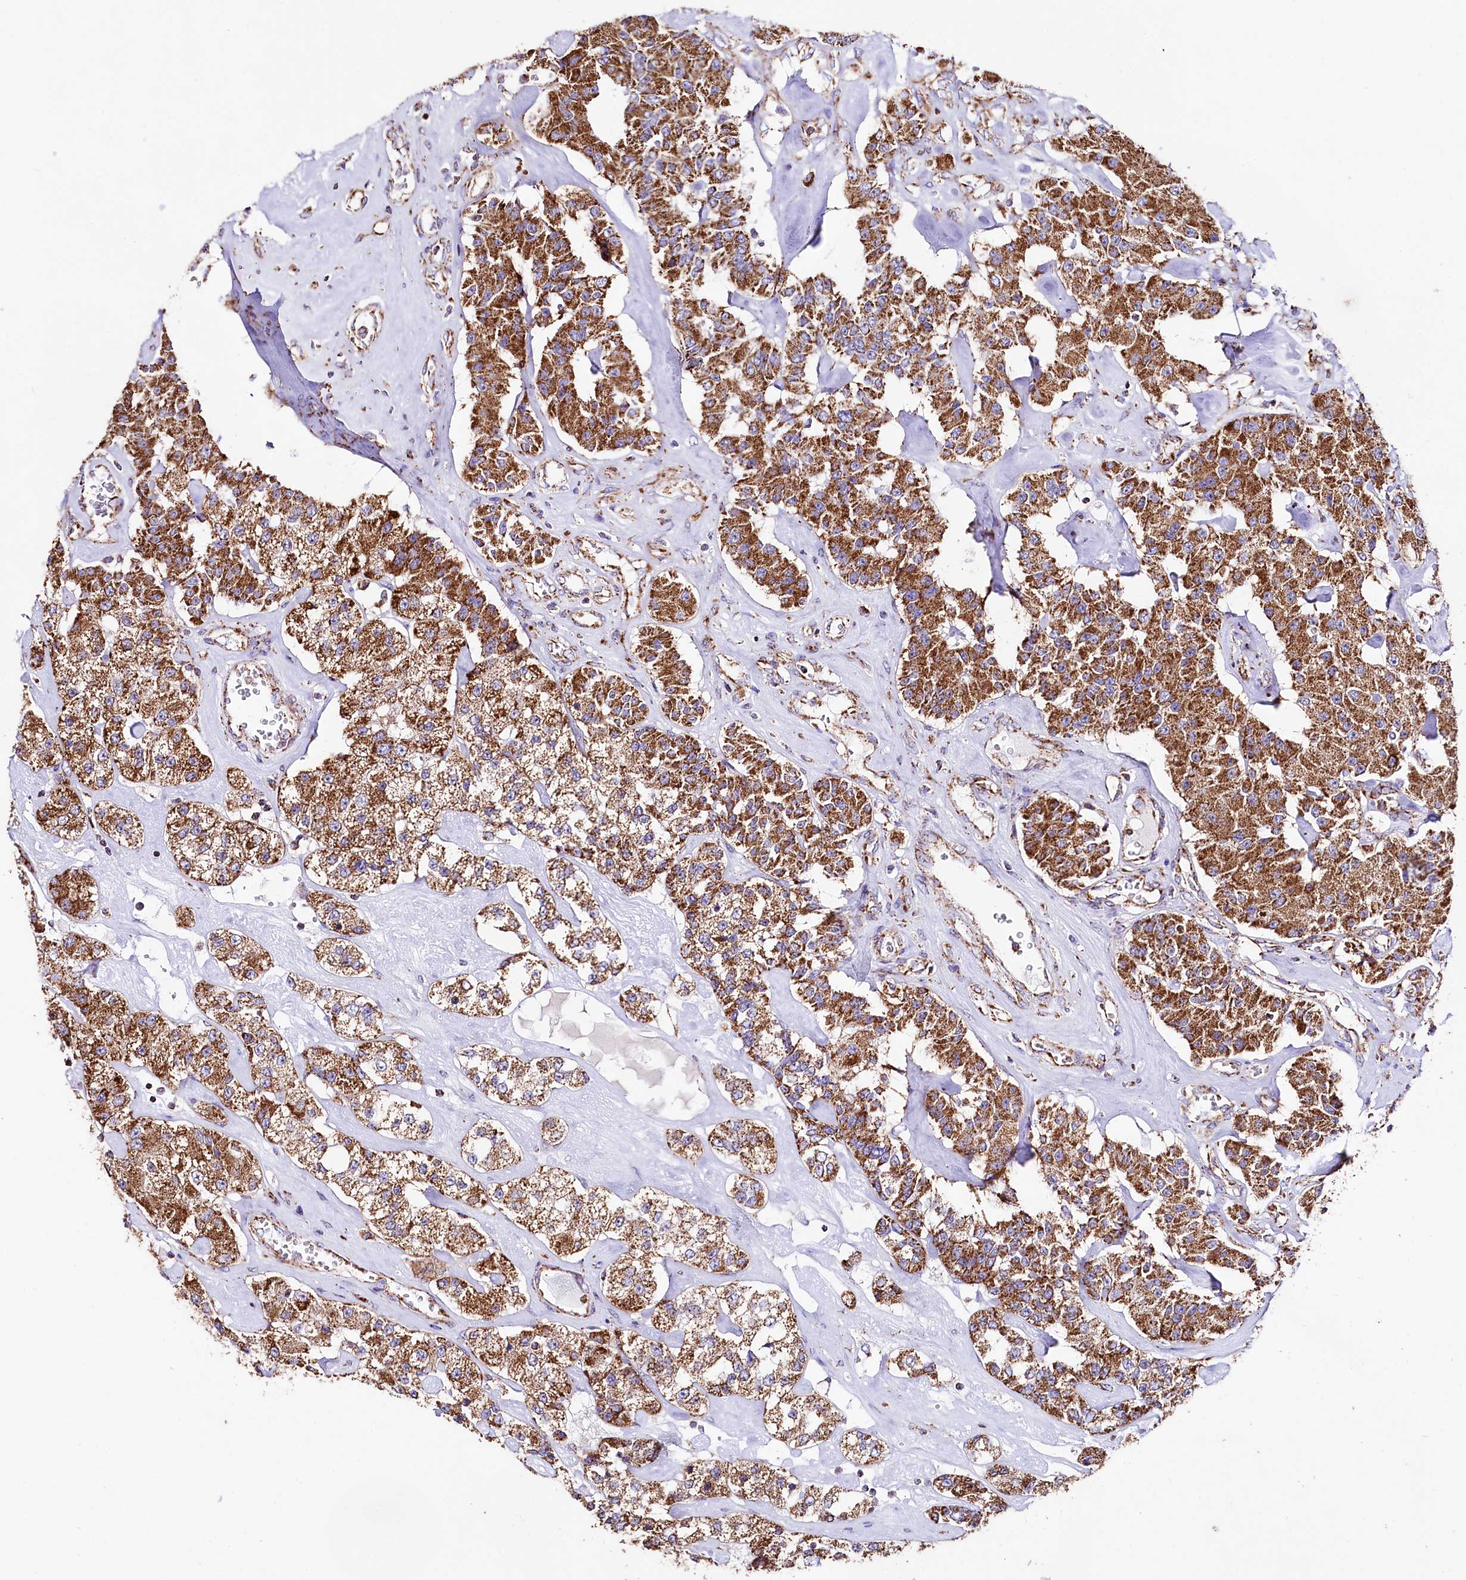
{"staining": {"intensity": "strong", "quantity": ">75%", "location": "cytoplasmic/membranous"}, "tissue": "carcinoid", "cell_type": "Tumor cells", "image_type": "cancer", "snomed": [{"axis": "morphology", "description": "Carcinoid, malignant, NOS"}, {"axis": "topography", "description": "Pancreas"}], "caption": "Human carcinoid stained for a protein (brown) demonstrates strong cytoplasmic/membranous positive positivity in about >75% of tumor cells.", "gene": "APLP2", "patient": {"sex": "male", "age": 41}}